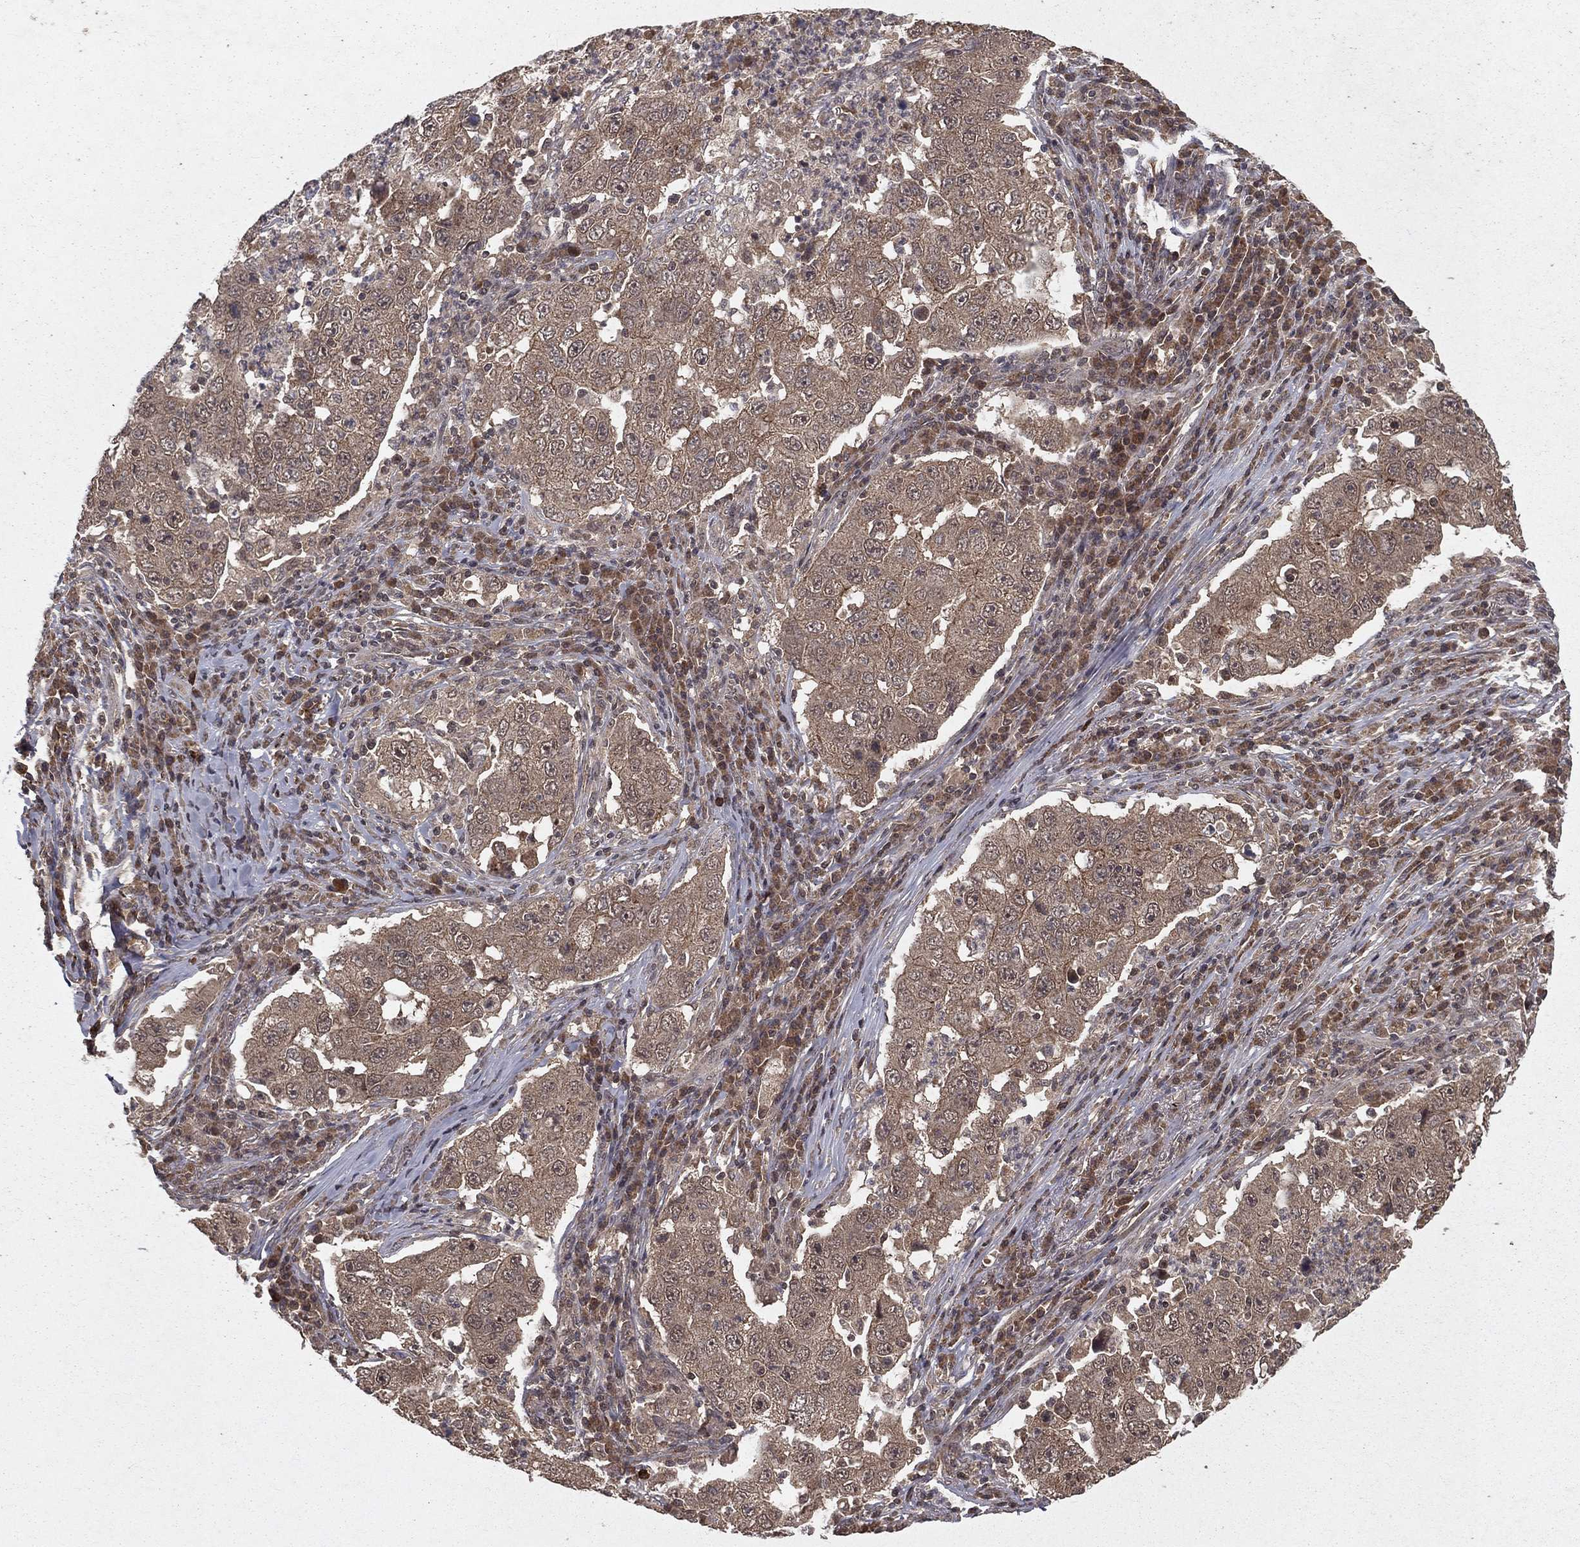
{"staining": {"intensity": "weak", "quantity": "25%-75%", "location": "cytoplasmic/membranous"}, "tissue": "lung cancer", "cell_type": "Tumor cells", "image_type": "cancer", "snomed": [{"axis": "morphology", "description": "Adenocarcinoma, NOS"}, {"axis": "topography", "description": "Lung"}], "caption": "Protein staining of adenocarcinoma (lung) tissue shows weak cytoplasmic/membranous positivity in about 25%-75% of tumor cells.", "gene": "ZDHHC15", "patient": {"sex": "male", "age": 73}}